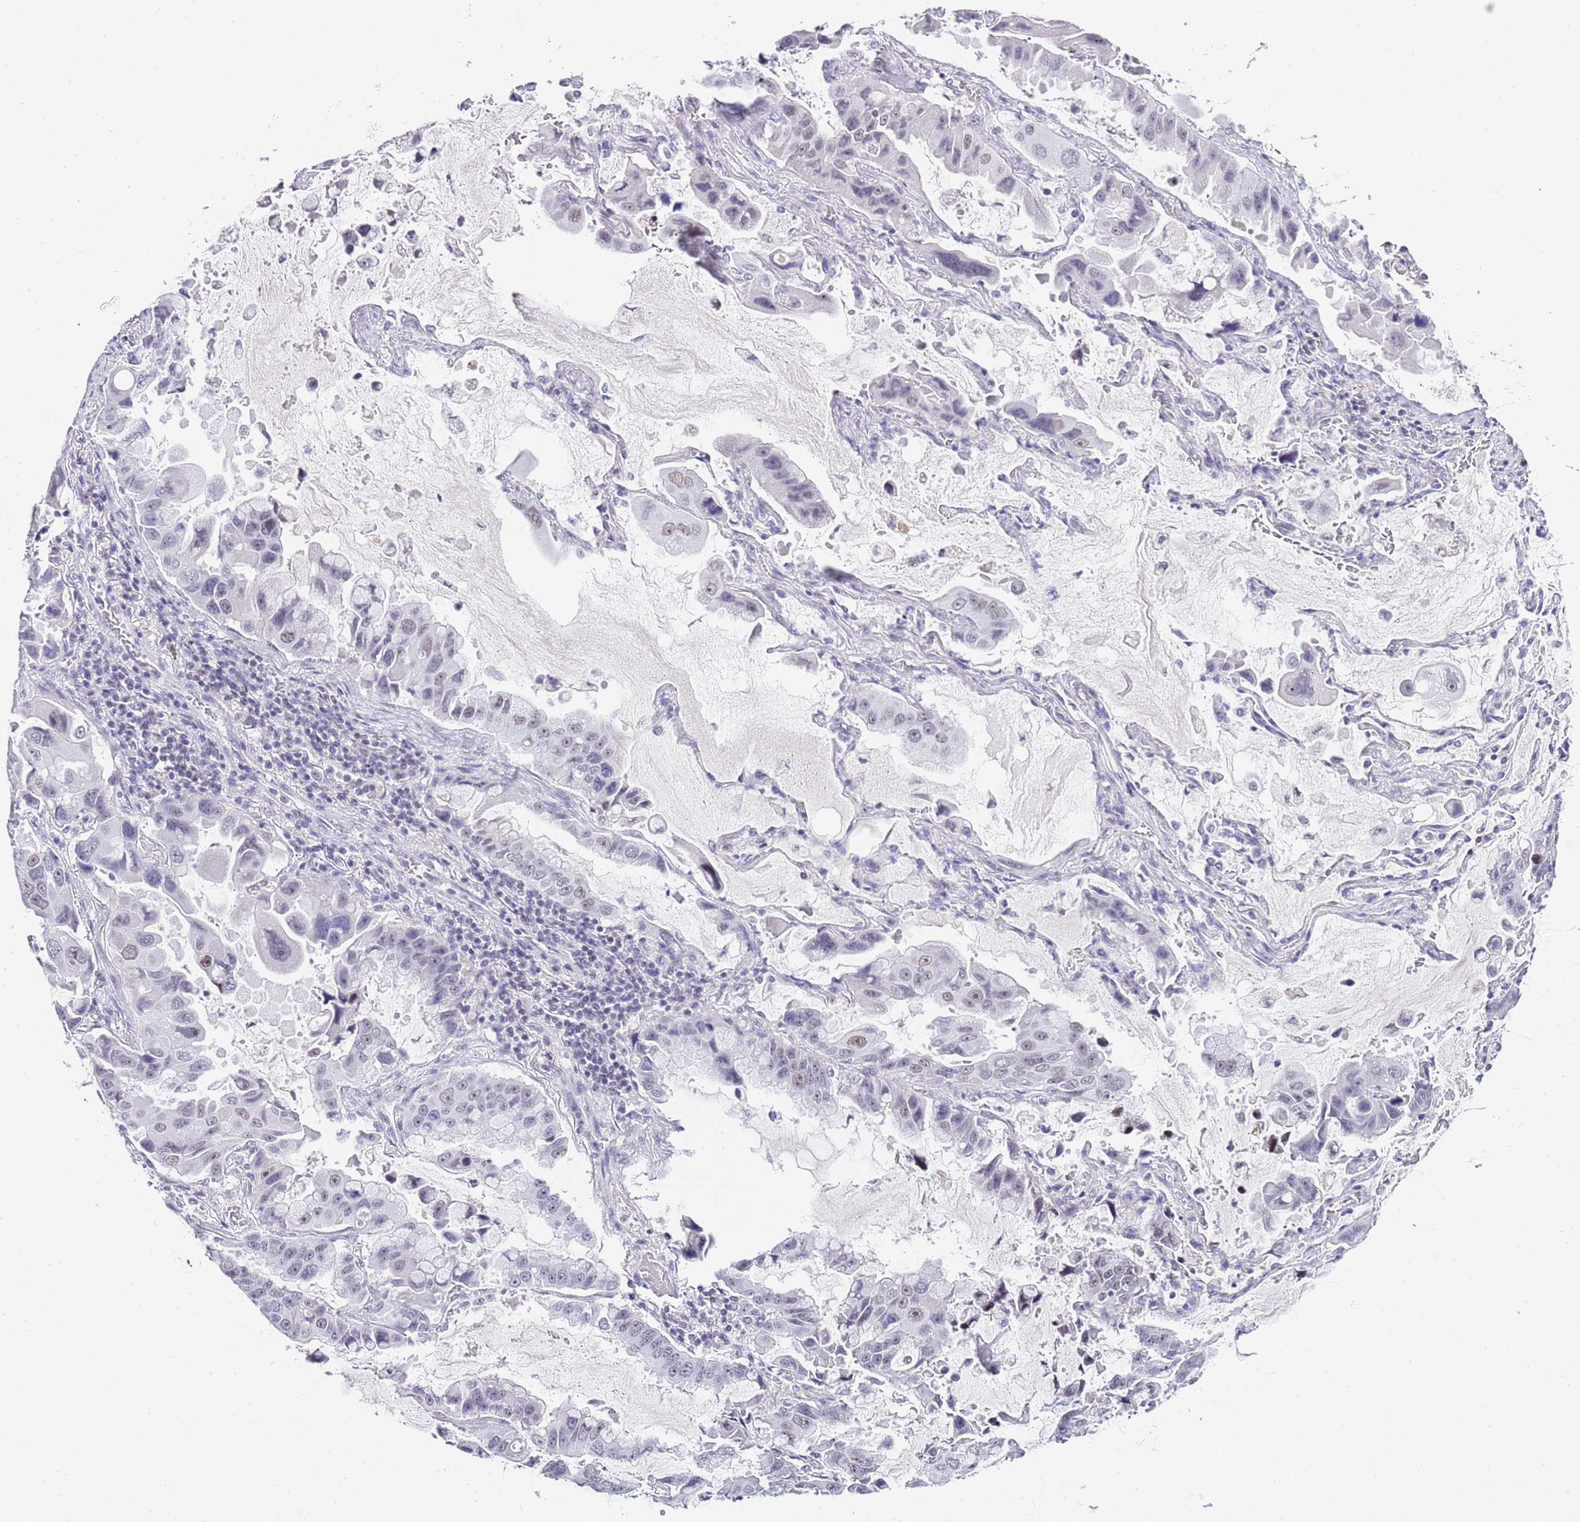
{"staining": {"intensity": "weak", "quantity": "<25%", "location": "nuclear"}, "tissue": "lung cancer", "cell_type": "Tumor cells", "image_type": "cancer", "snomed": [{"axis": "morphology", "description": "Adenocarcinoma, NOS"}, {"axis": "topography", "description": "Lung"}], "caption": "Lung adenocarcinoma stained for a protein using IHC displays no positivity tumor cells.", "gene": "NOP56", "patient": {"sex": "male", "age": 64}}